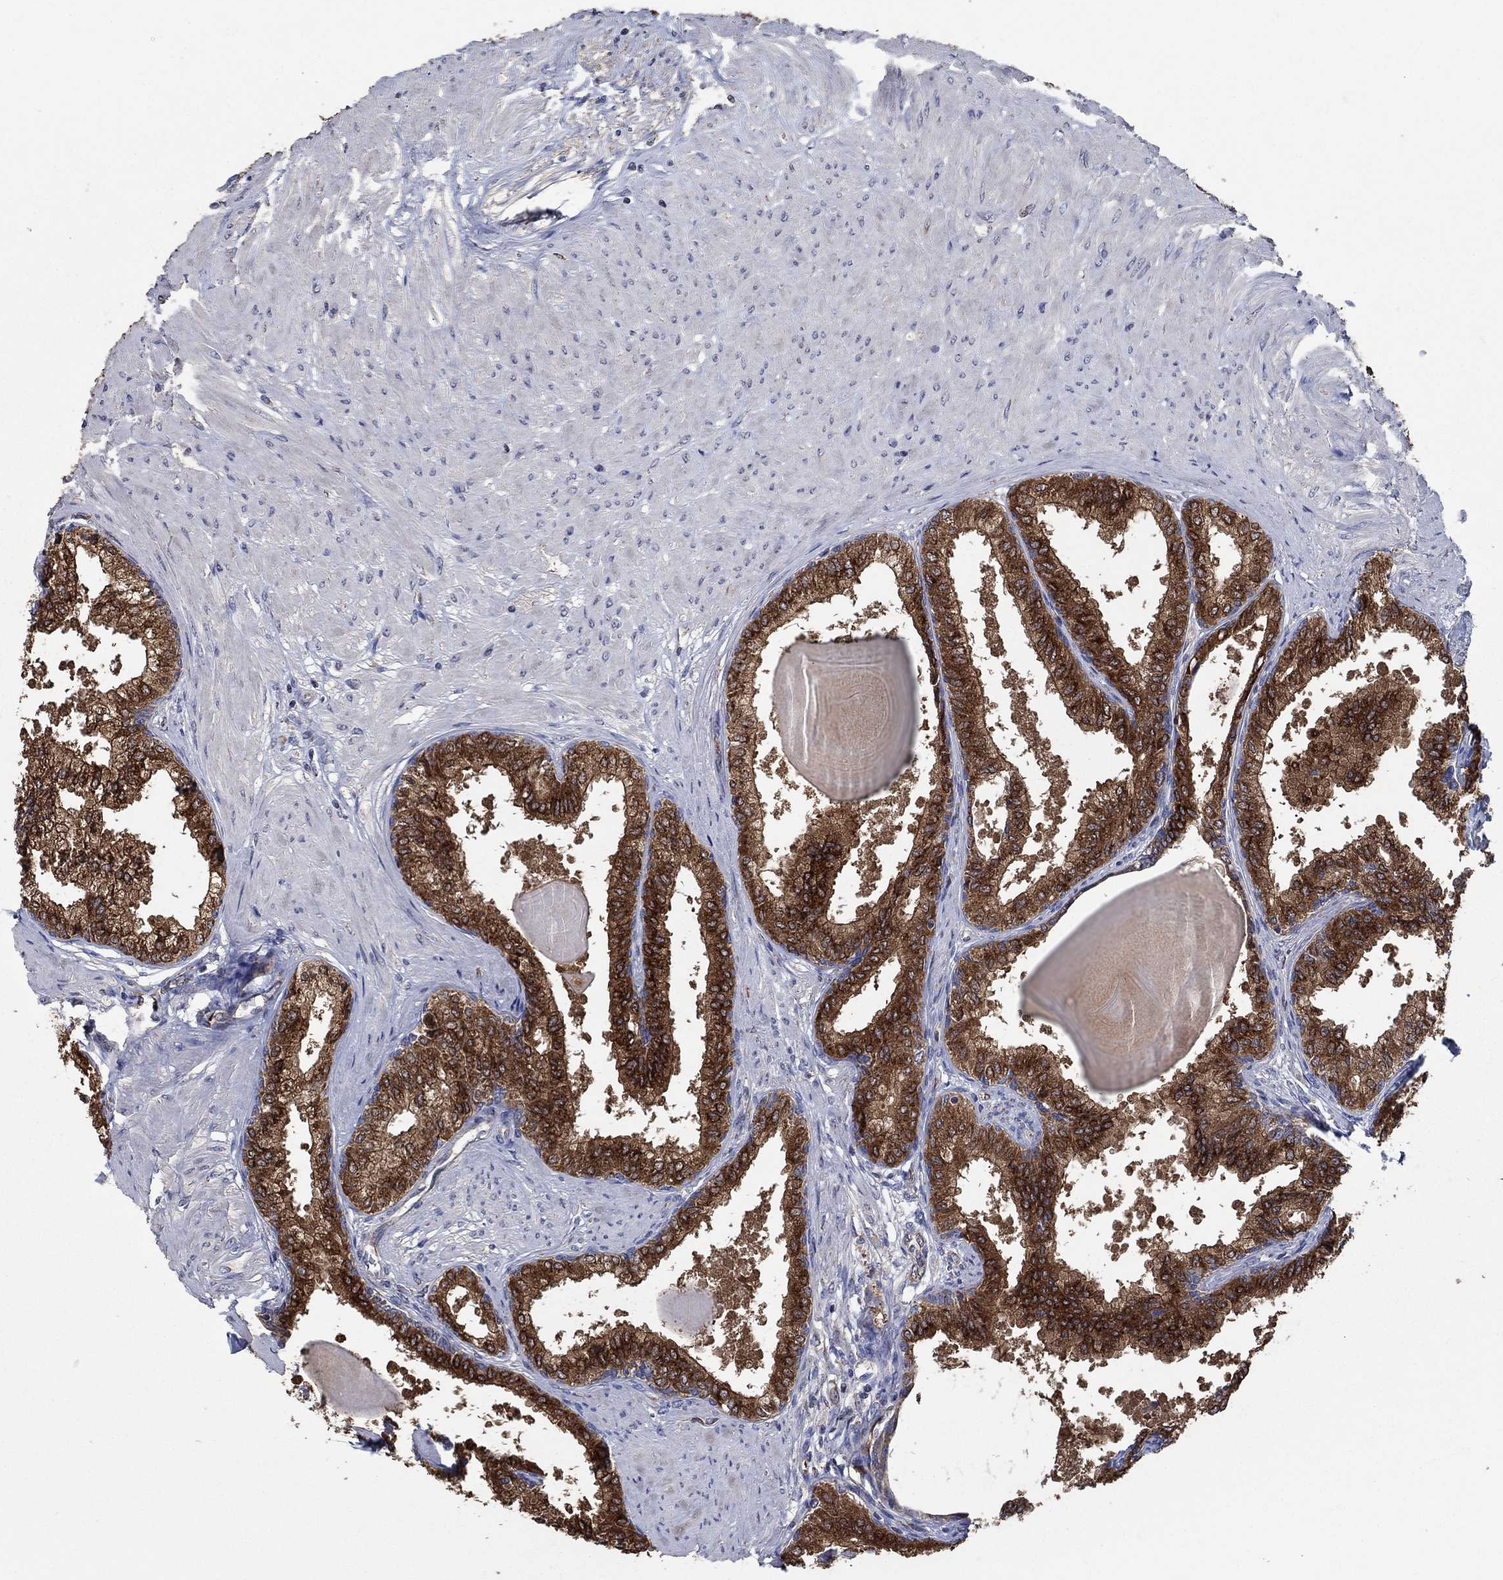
{"staining": {"intensity": "strong", "quantity": ">75%", "location": "cytoplasmic/membranous"}, "tissue": "prostate", "cell_type": "Glandular cells", "image_type": "normal", "snomed": [{"axis": "morphology", "description": "Normal tissue, NOS"}, {"axis": "topography", "description": "Prostate"}], "caption": "Protein analysis of benign prostate demonstrates strong cytoplasmic/membranous staining in approximately >75% of glandular cells.", "gene": "HID1", "patient": {"sex": "male", "age": 63}}